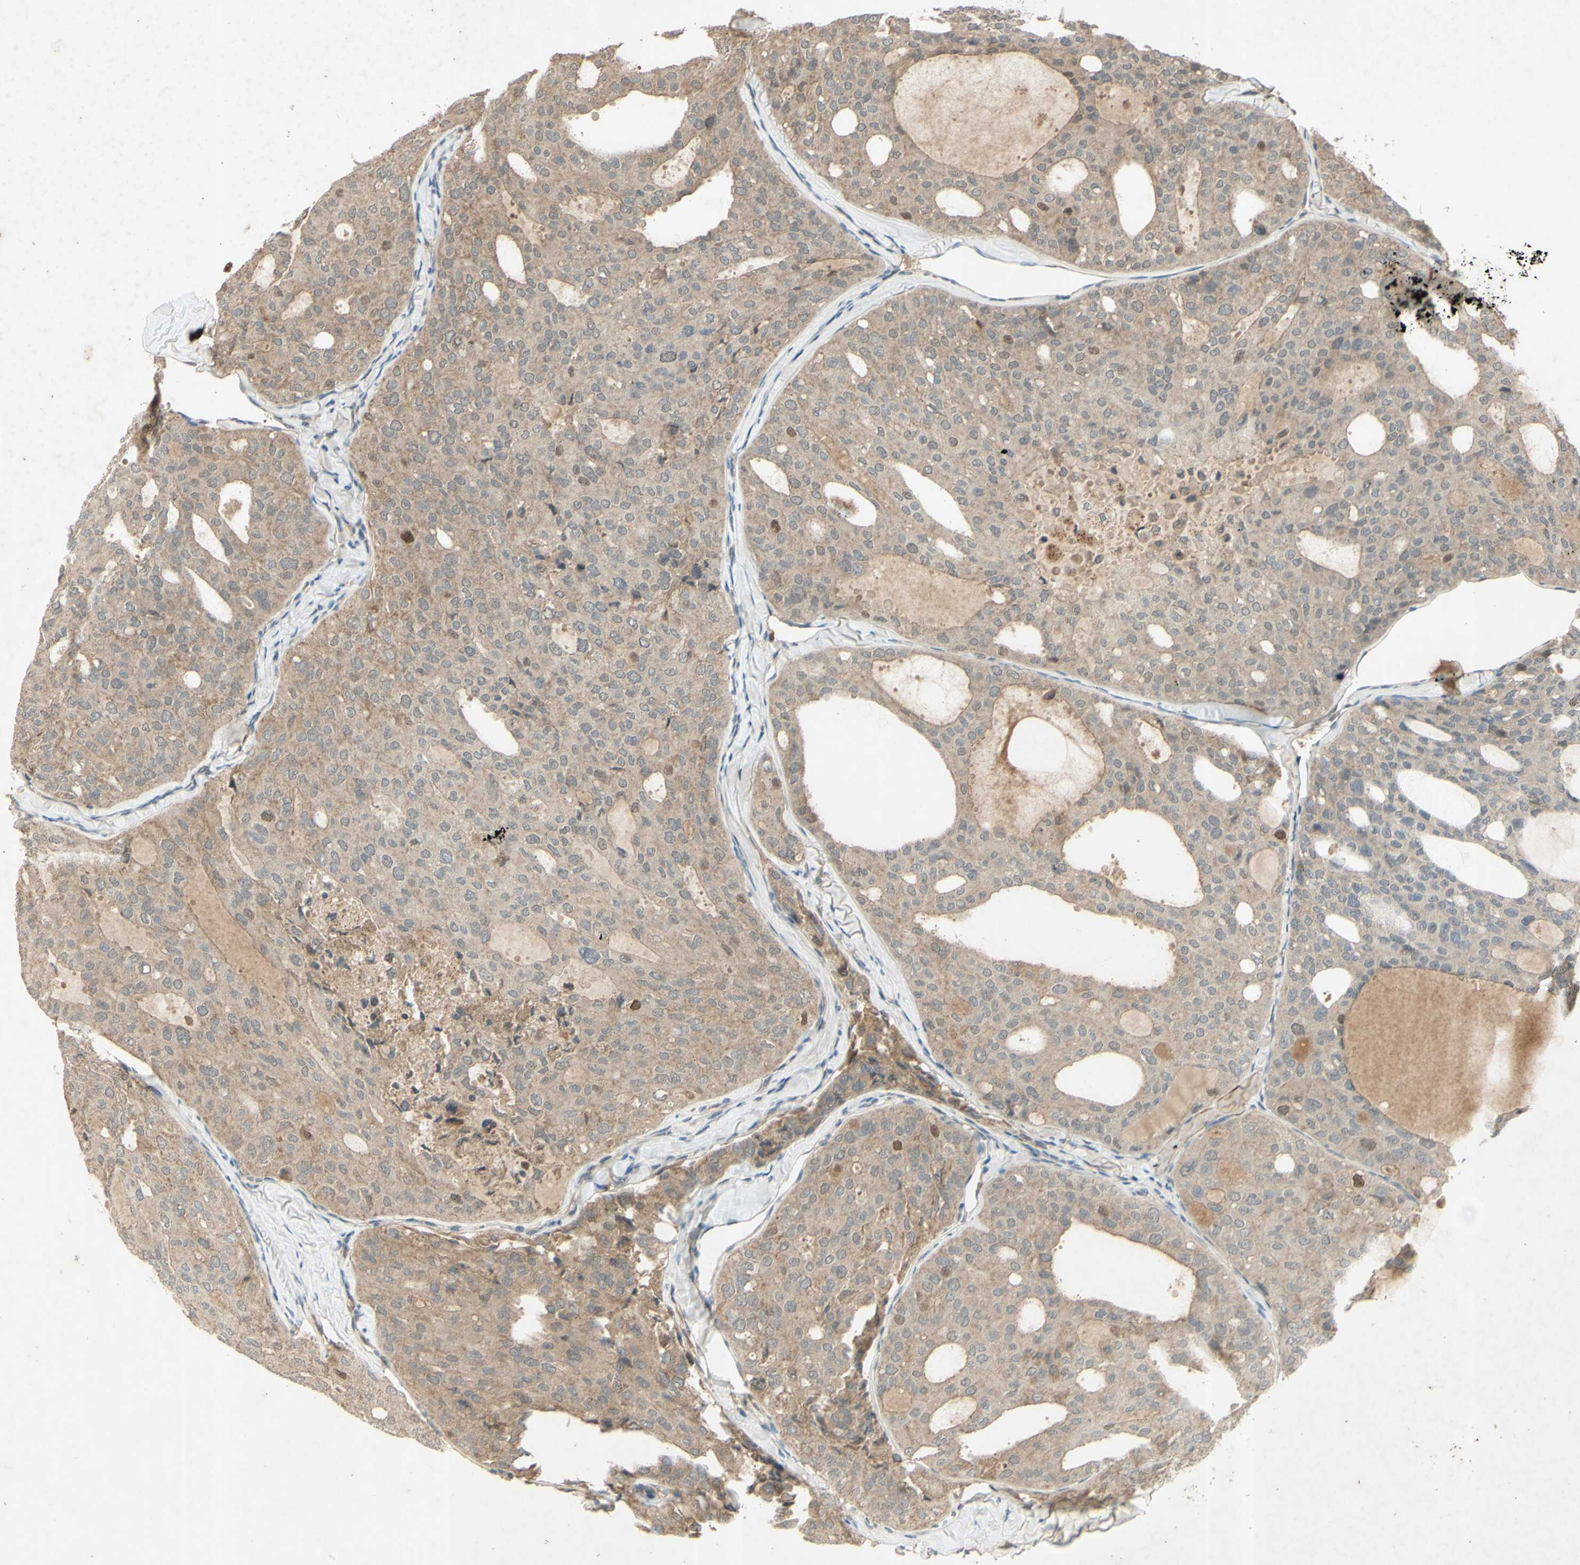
{"staining": {"intensity": "moderate", "quantity": "<25%", "location": "cytoplasmic/membranous"}, "tissue": "thyroid cancer", "cell_type": "Tumor cells", "image_type": "cancer", "snomed": [{"axis": "morphology", "description": "Follicular adenoma carcinoma, NOS"}, {"axis": "topography", "description": "Thyroid gland"}], "caption": "Immunohistochemistry micrograph of neoplastic tissue: human thyroid follicular adenoma carcinoma stained using IHC shows low levels of moderate protein expression localized specifically in the cytoplasmic/membranous of tumor cells, appearing as a cytoplasmic/membranous brown color.", "gene": "RAD18", "patient": {"sex": "male", "age": 75}}